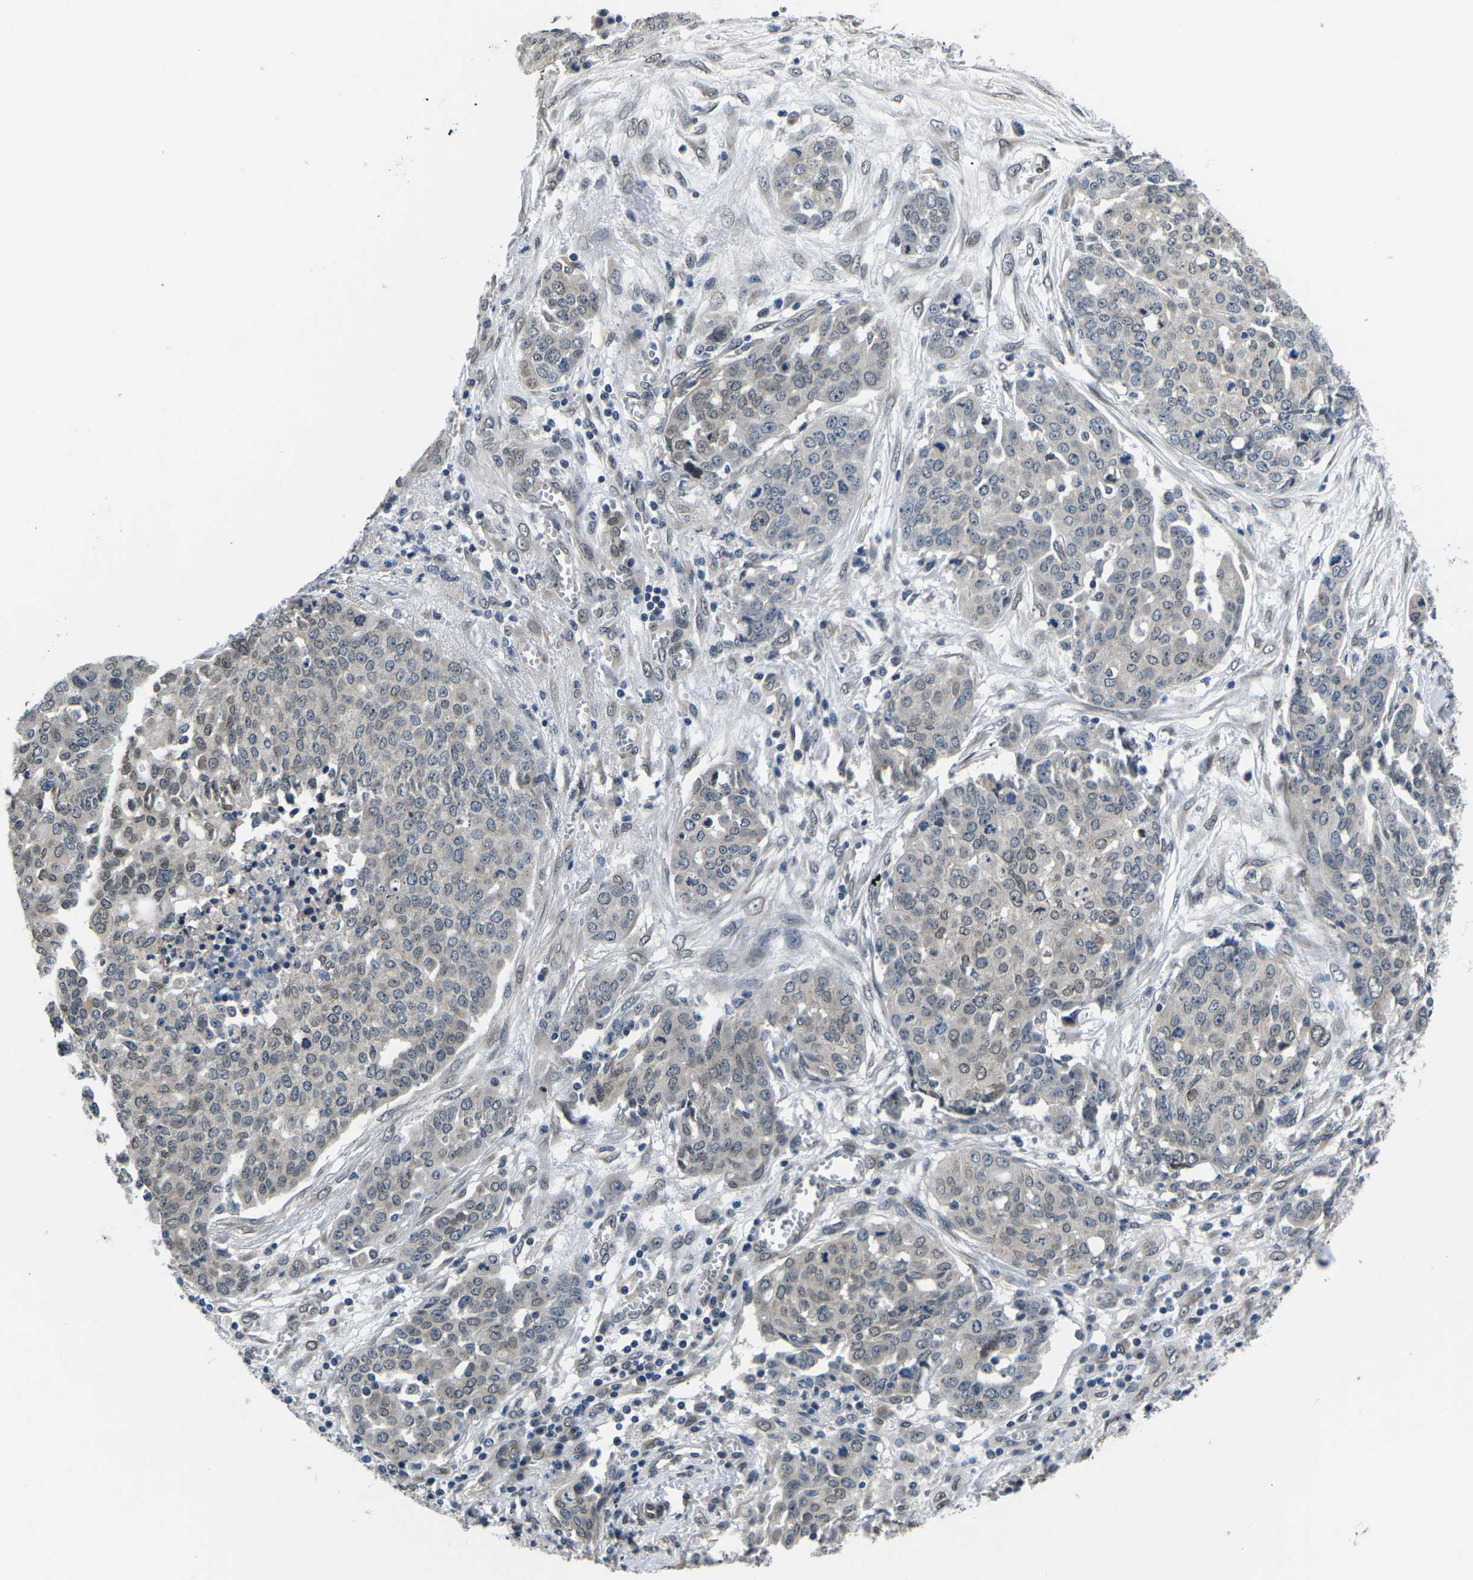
{"staining": {"intensity": "weak", "quantity": "<25%", "location": "nuclear"}, "tissue": "ovarian cancer", "cell_type": "Tumor cells", "image_type": "cancer", "snomed": [{"axis": "morphology", "description": "Cystadenocarcinoma, serous, NOS"}, {"axis": "topography", "description": "Soft tissue"}, {"axis": "topography", "description": "Ovary"}], "caption": "The histopathology image demonstrates no staining of tumor cells in ovarian cancer (serous cystadenocarcinoma). Nuclei are stained in blue.", "gene": "SNX10", "patient": {"sex": "female", "age": 57}}